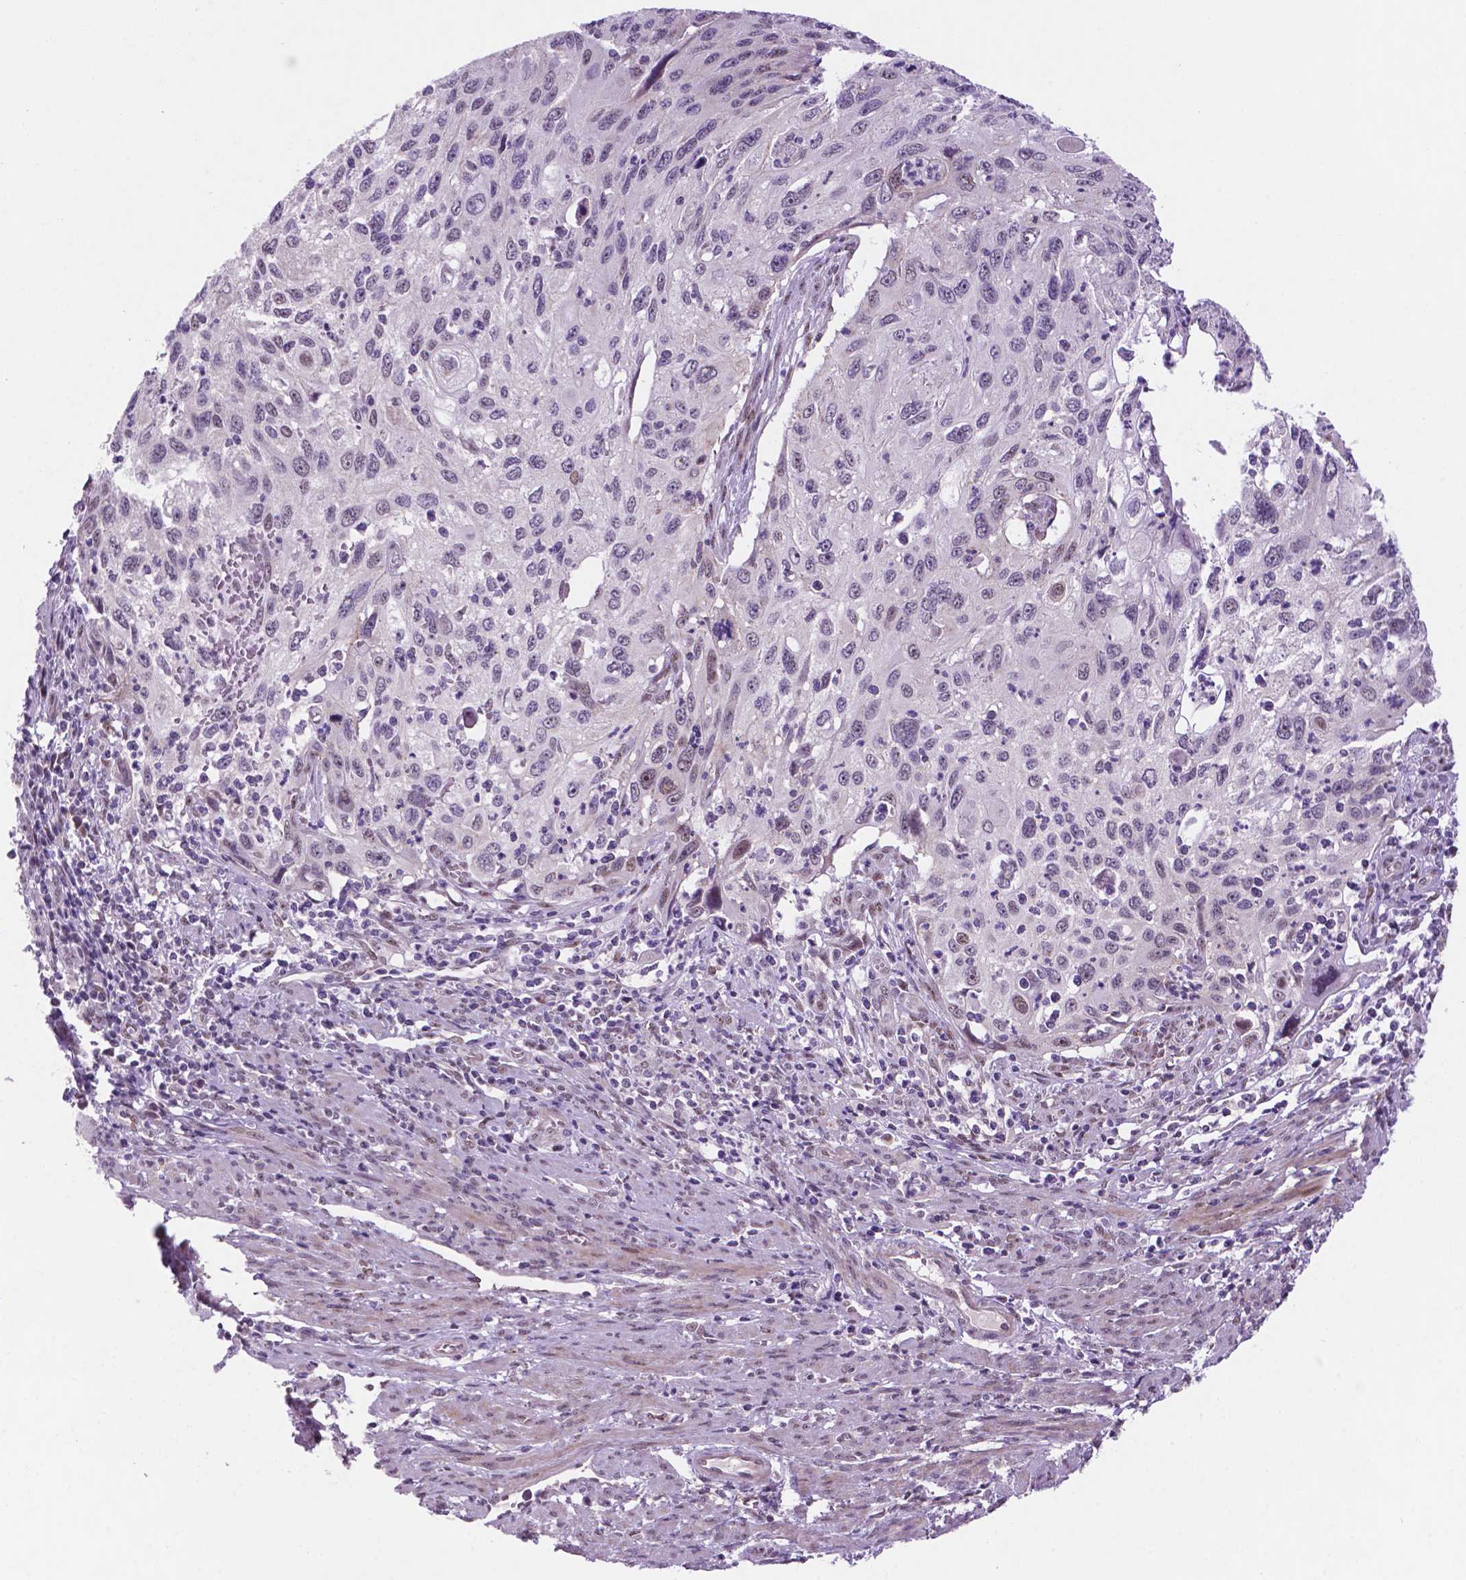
{"staining": {"intensity": "negative", "quantity": "none", "location": "none"}, "tissue": "cervical cancer", "cell_type": "Tumor cells", "image_type": "cancer", "snomed": [{"axis": "morphology", "description": "Squamous cell carcinoma, NOS"}, {"axis": "topography", "description": "Cervix"}], "caption": "DAB (3,3'-diaminobenzidine) immunohistochemical staining of cervical cancer displays no significant expression in tumor cells.", "gene": "C18orf21", "patient": {"sex": "female", "age": 70}}